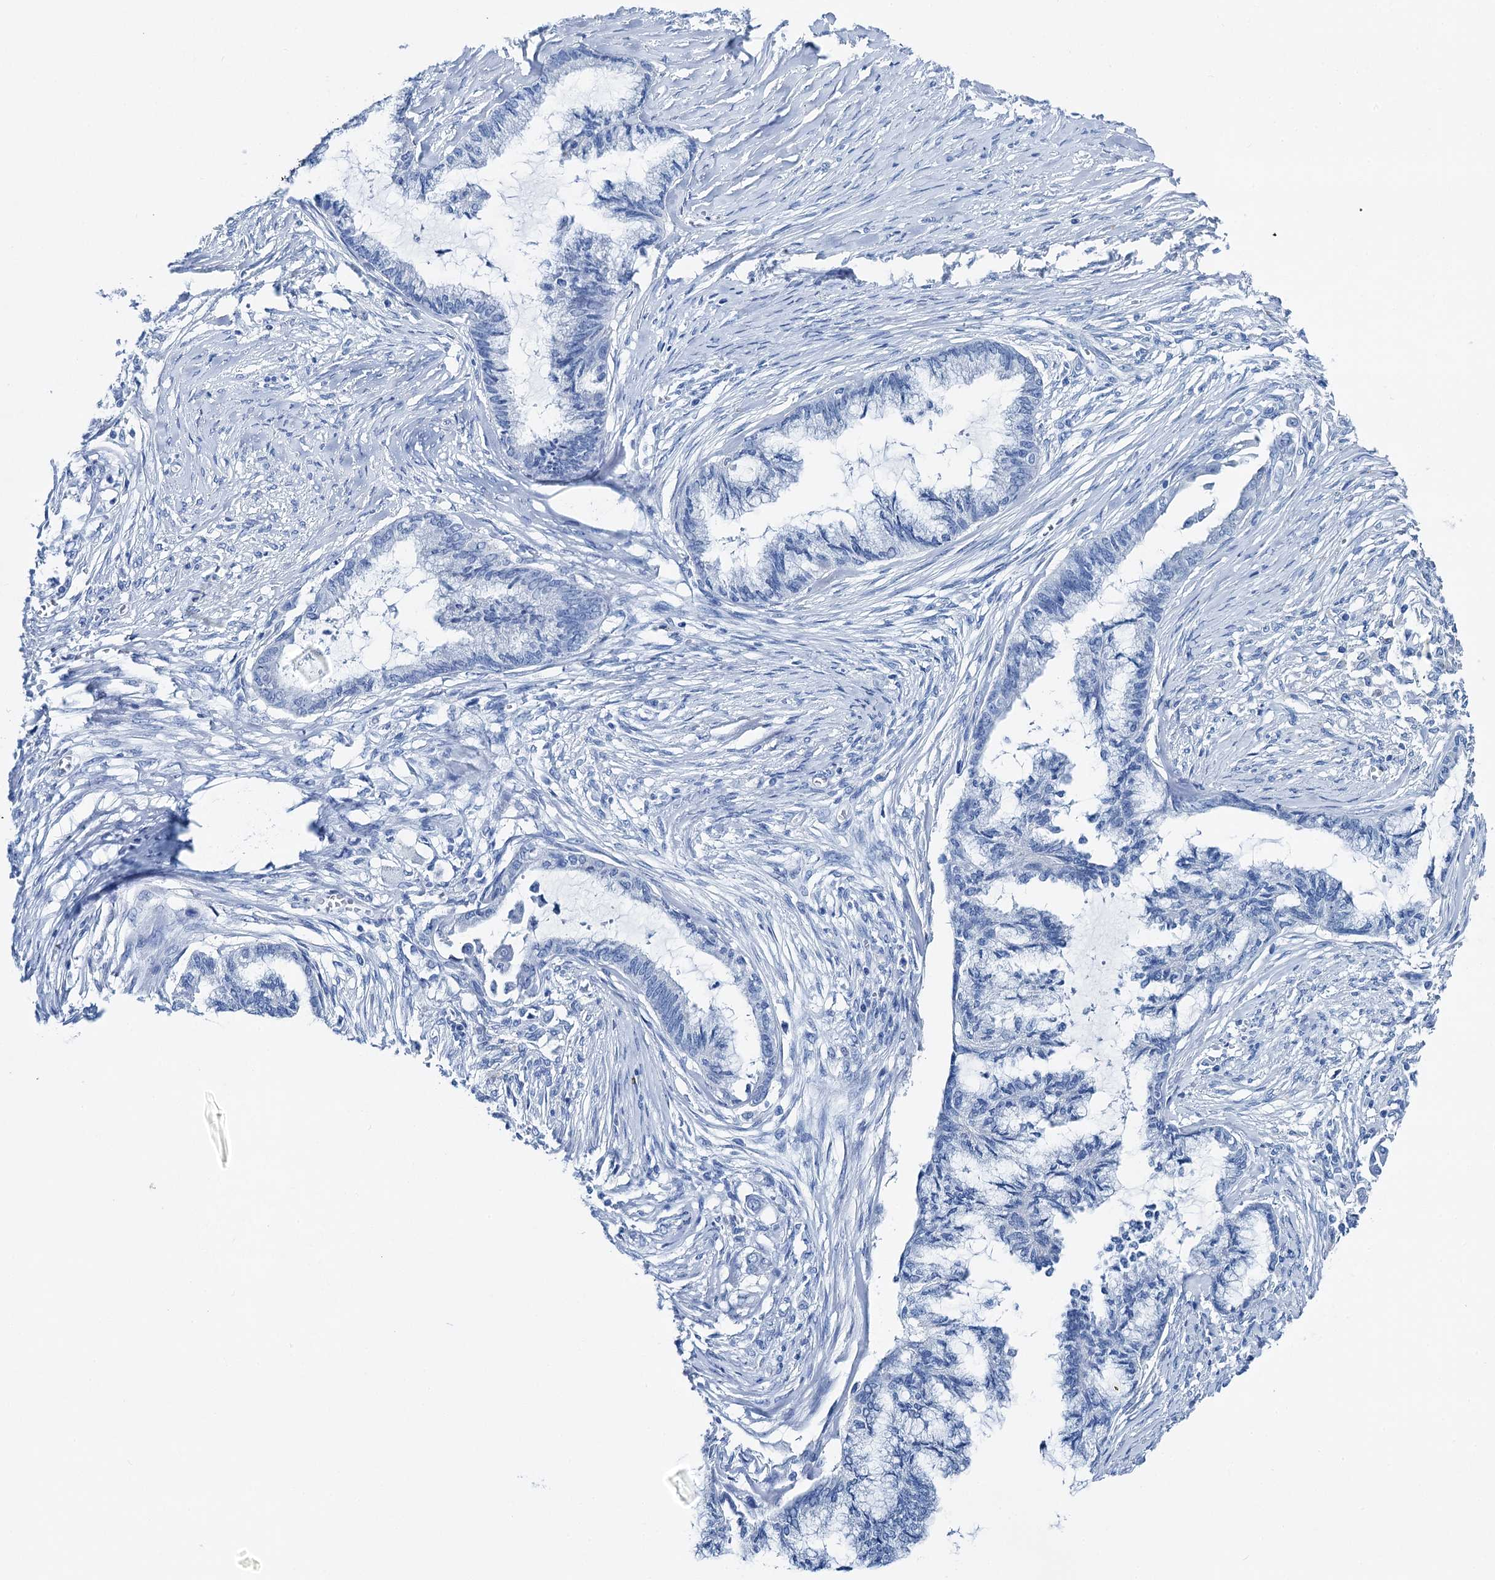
{"staining": {"intensity": "negative", "quantity": "none", "location": "none"}, "tissue": "endometrial cancer", "cell_type": "Tumor cells", "image_type": "cancer", "snomed": [{"axis": "morphology", "description": "Adenocarcinoma, NOS"}, {"axis": "topography", "description": "Endometrium"}], "caption": "This is an immunohistochemistry micrograph of human endometrial cancer. There is no staining in tumor cells.", "gene": "BRINP1", "patient": {"sex": "female", "age": 86}}